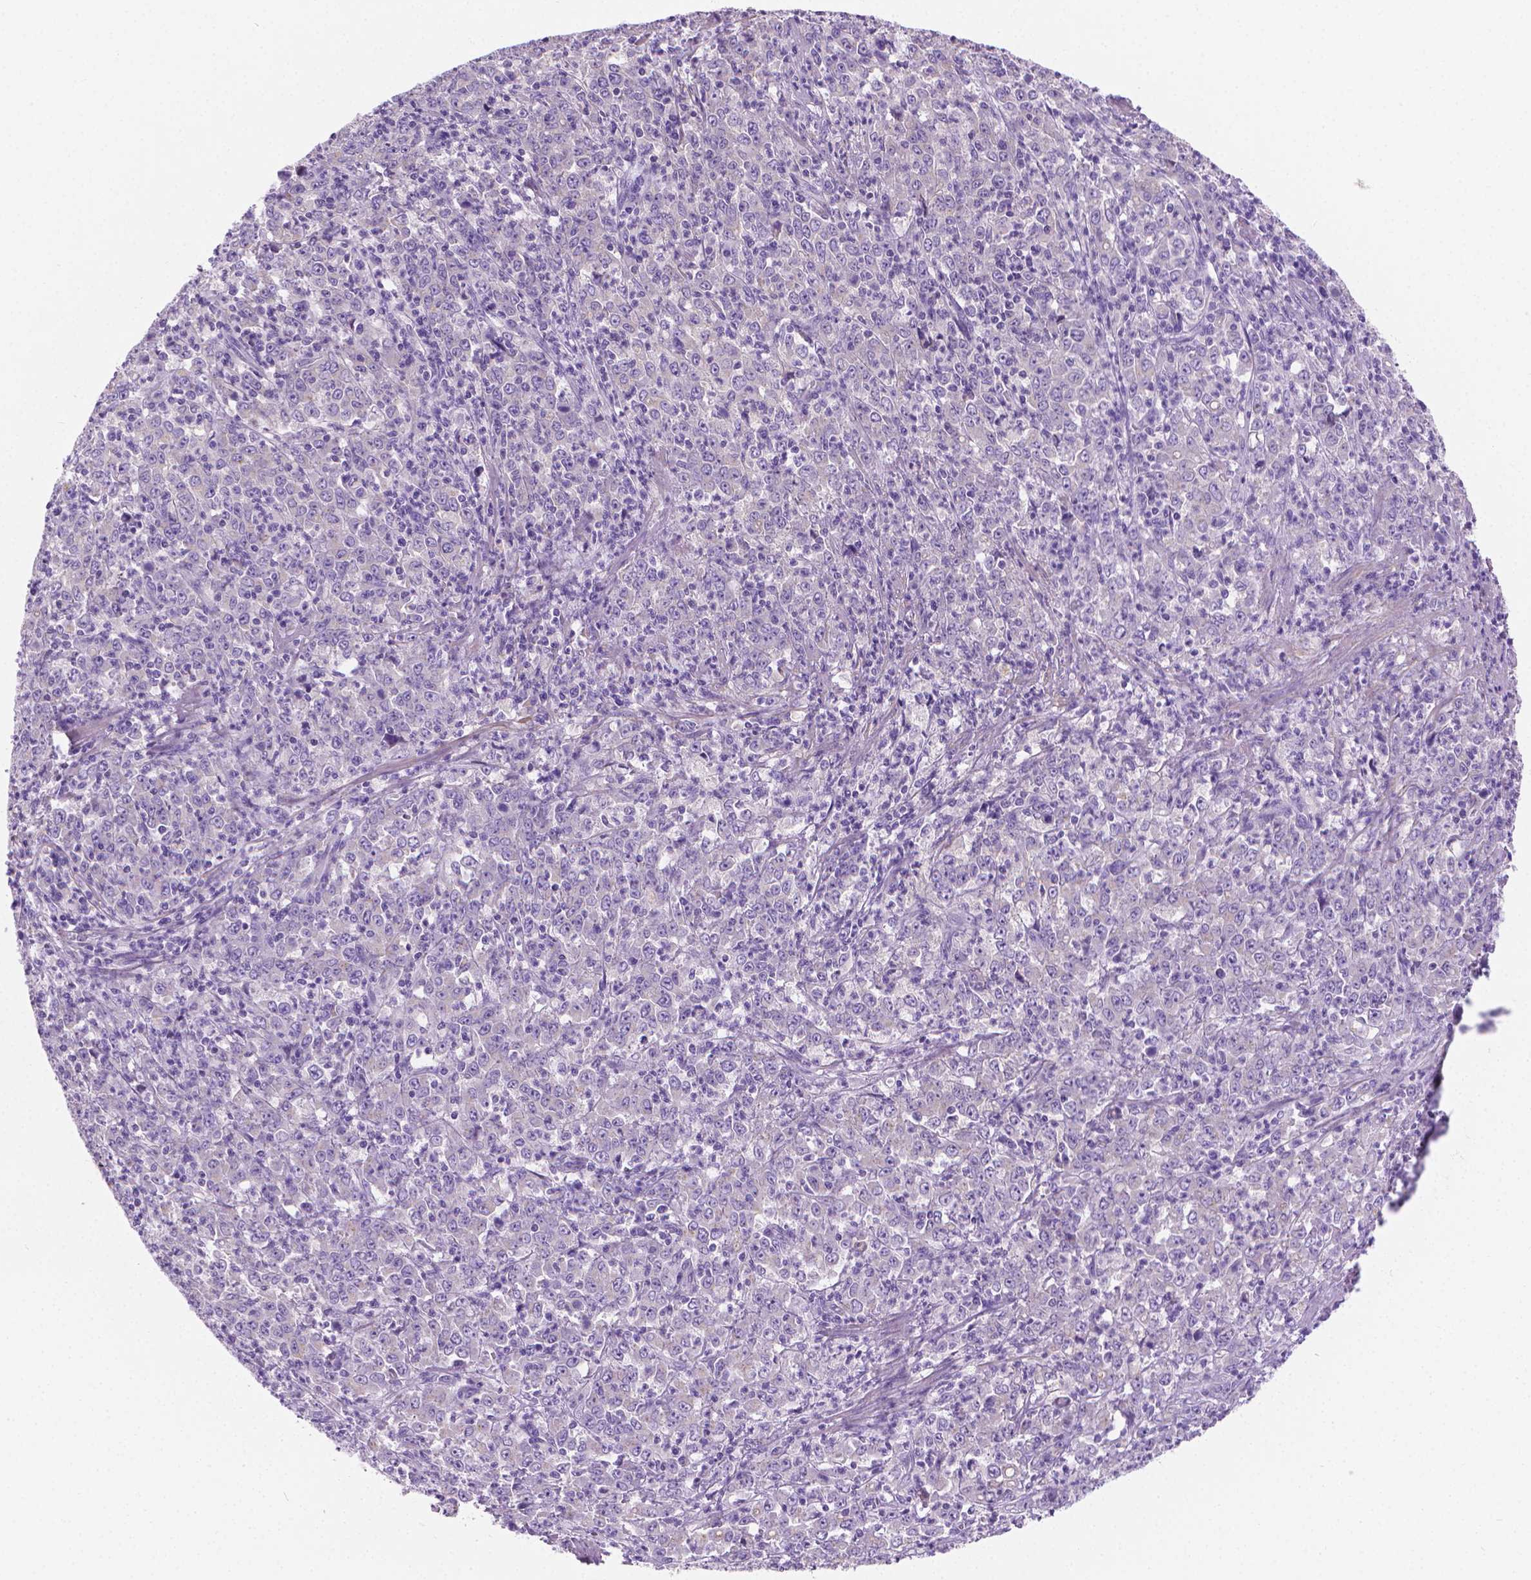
{"staining": {"intensity": "negative", "quantity": "none", "location": "none"}, "tissue": "stomach cancer", "cell_type": "Tumor cells", "image_type": "cancer", "snomed": [{"axis": "morphology", "description": "Adenocarcinoma, NOS"}, {"axis": "topography", "description": "Stomach, lower"}], "caption": "DAB immunohistochemical staining of human adenocarcinoma (stomach) shows no significant staining in tumor cells.", "gene": "FASN", "patient": {"sex": "female", "age": 71}}